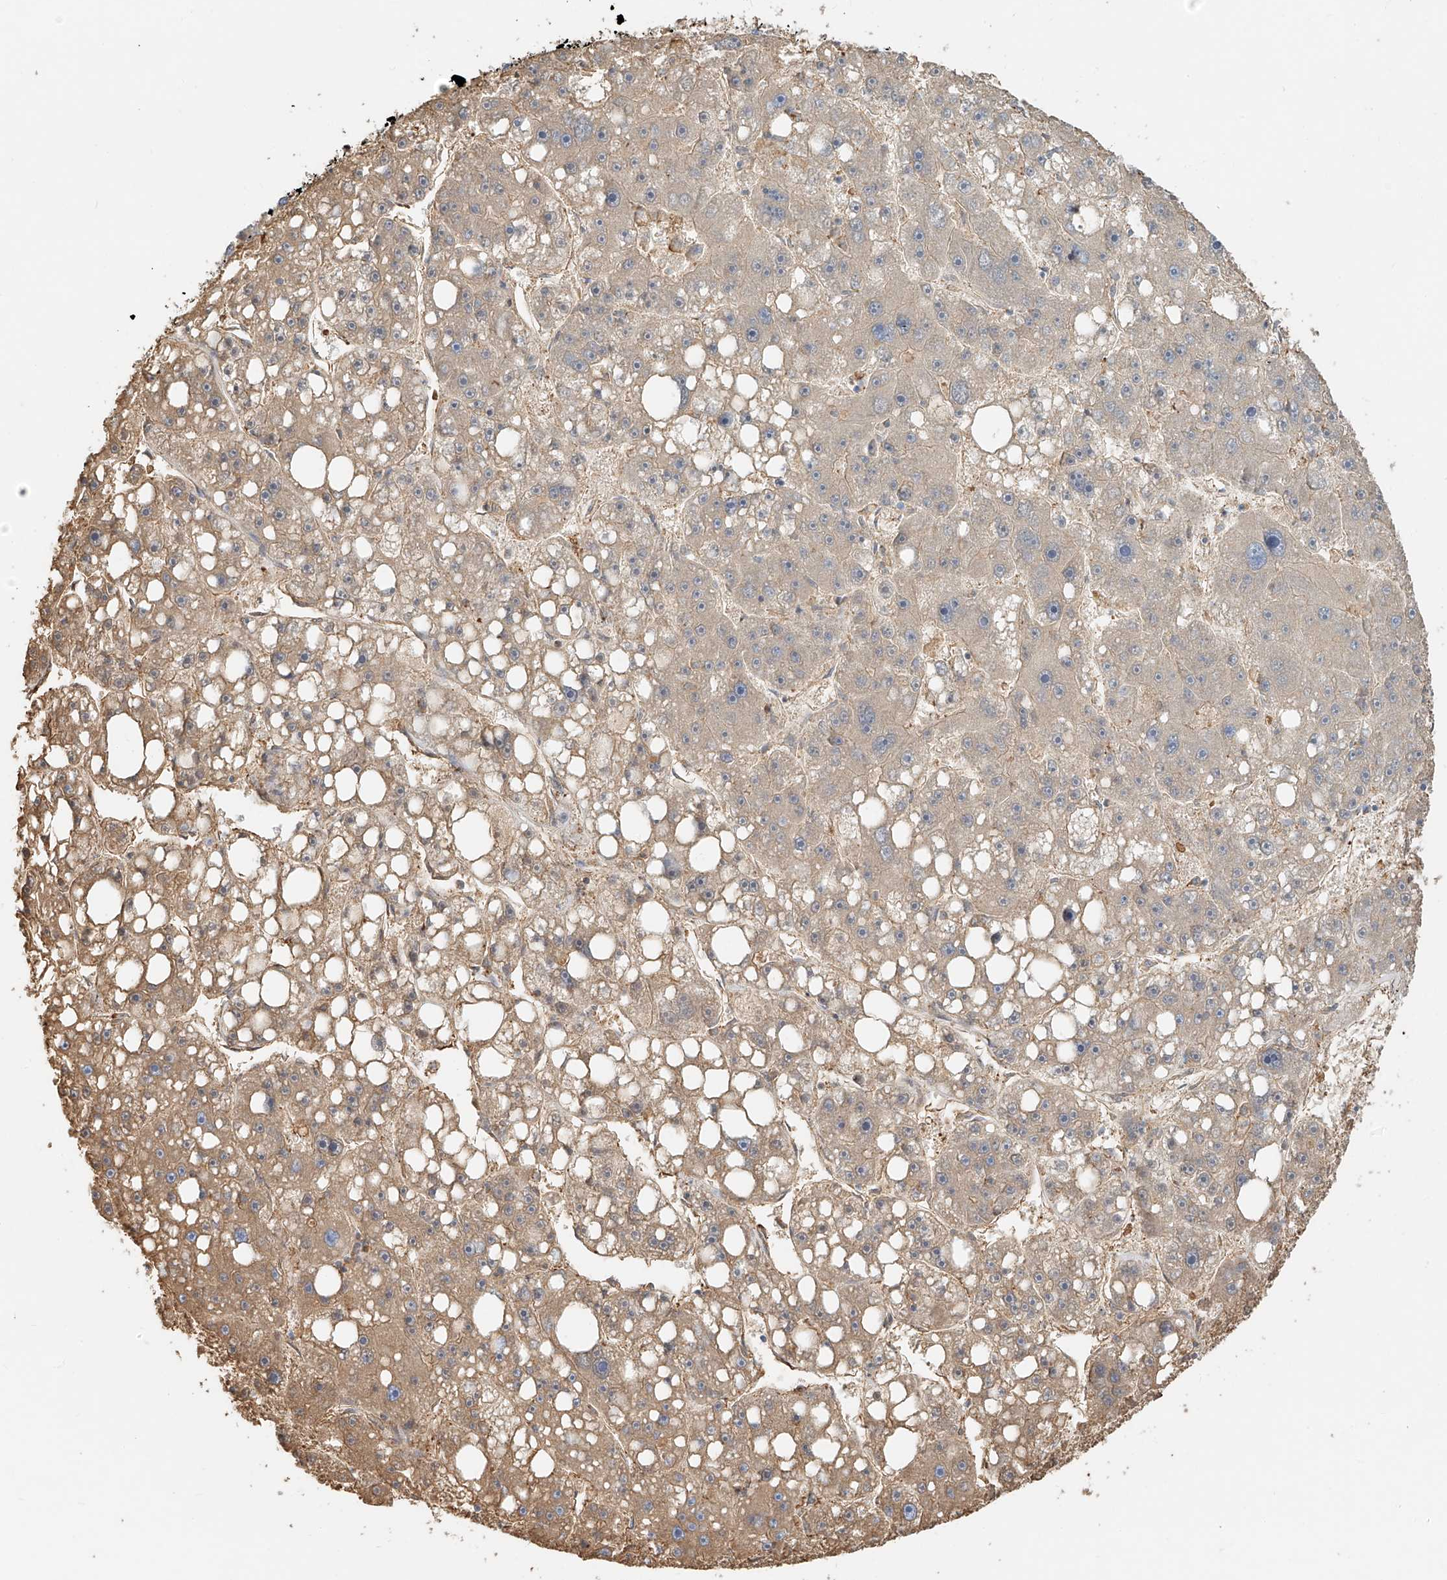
{"staining": {"intensity": "weak", "quantity": ">75%", "location": "cytoplasmic/membranous"}, "tissue": "liver cancer", "cell_type": "Tumor cells", "image_type": "cancer", "snomed": [{"axis": "morphology", "description": "Carcinoma, Hepatocellular, NOS"}, {"axis": "topography", "description": "Liver"}], "caption": "Human hepatocellular carcinoma (liver) stained with a protein marker demonstrates weak staining in tumor cells.", "gene": "ZFP30", "patient": {"sex": "female", "age": 61}}